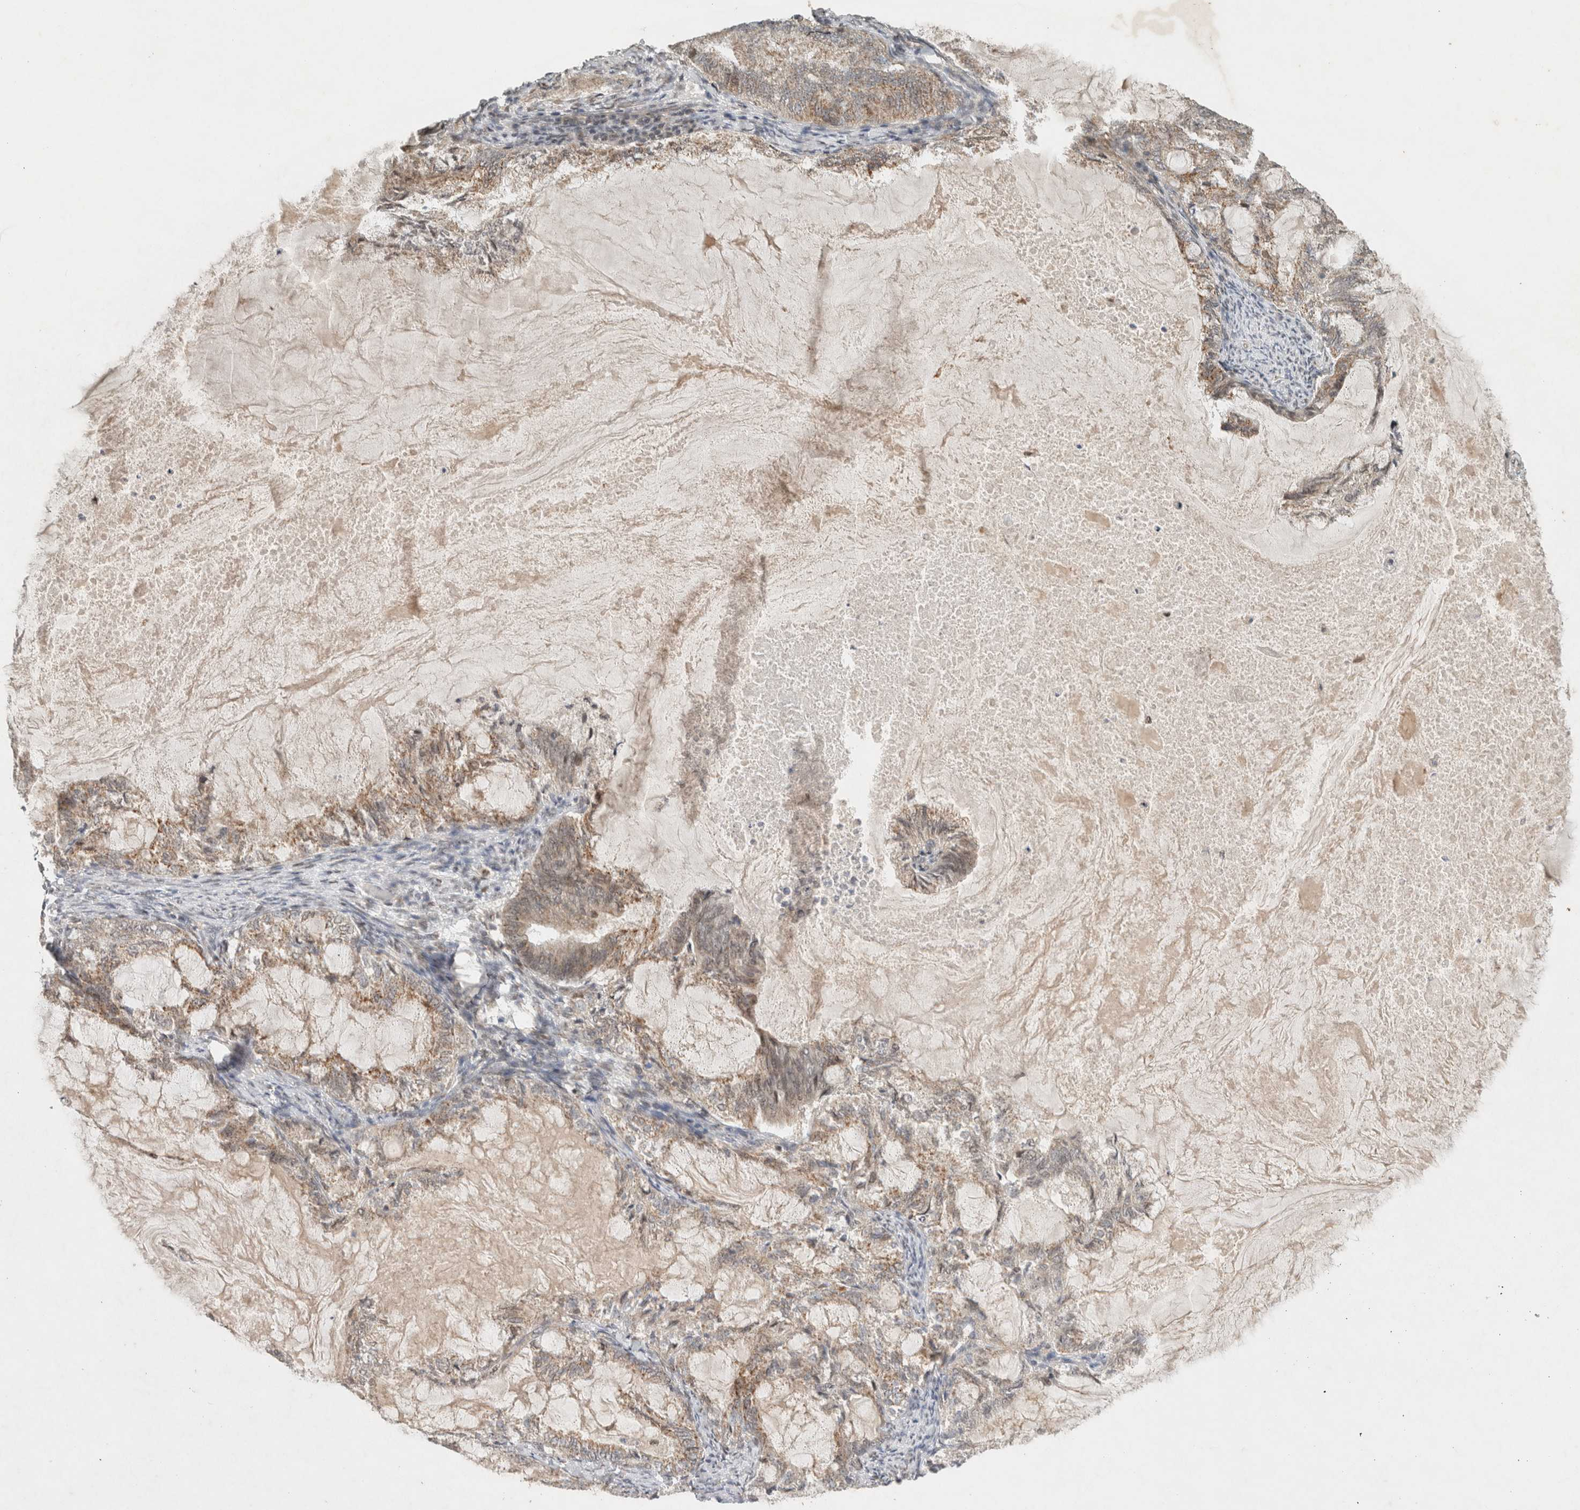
{"staining": {"intensity": "weak", "quantity": "25%-75%", "location": "cytoplasmic/membranous"}, "tissue": "endometrial cancer", "cell_type": "Tumor cells", "image_type": "cancer", "snomed": [{"axis": "morphology", "description": "Adenocarcinoma, NOS"}, {"axis": "topography", "description": "Endometrium"}], "caption": "Endometrial adenocarcinoma stained for a protein (brown) displays weak cytoplasmic/membranous positive staining in approximately 25%-75% of tumor cells.", "gene": "CAAP1", "patient": {"sex": "female", "age": 86}}